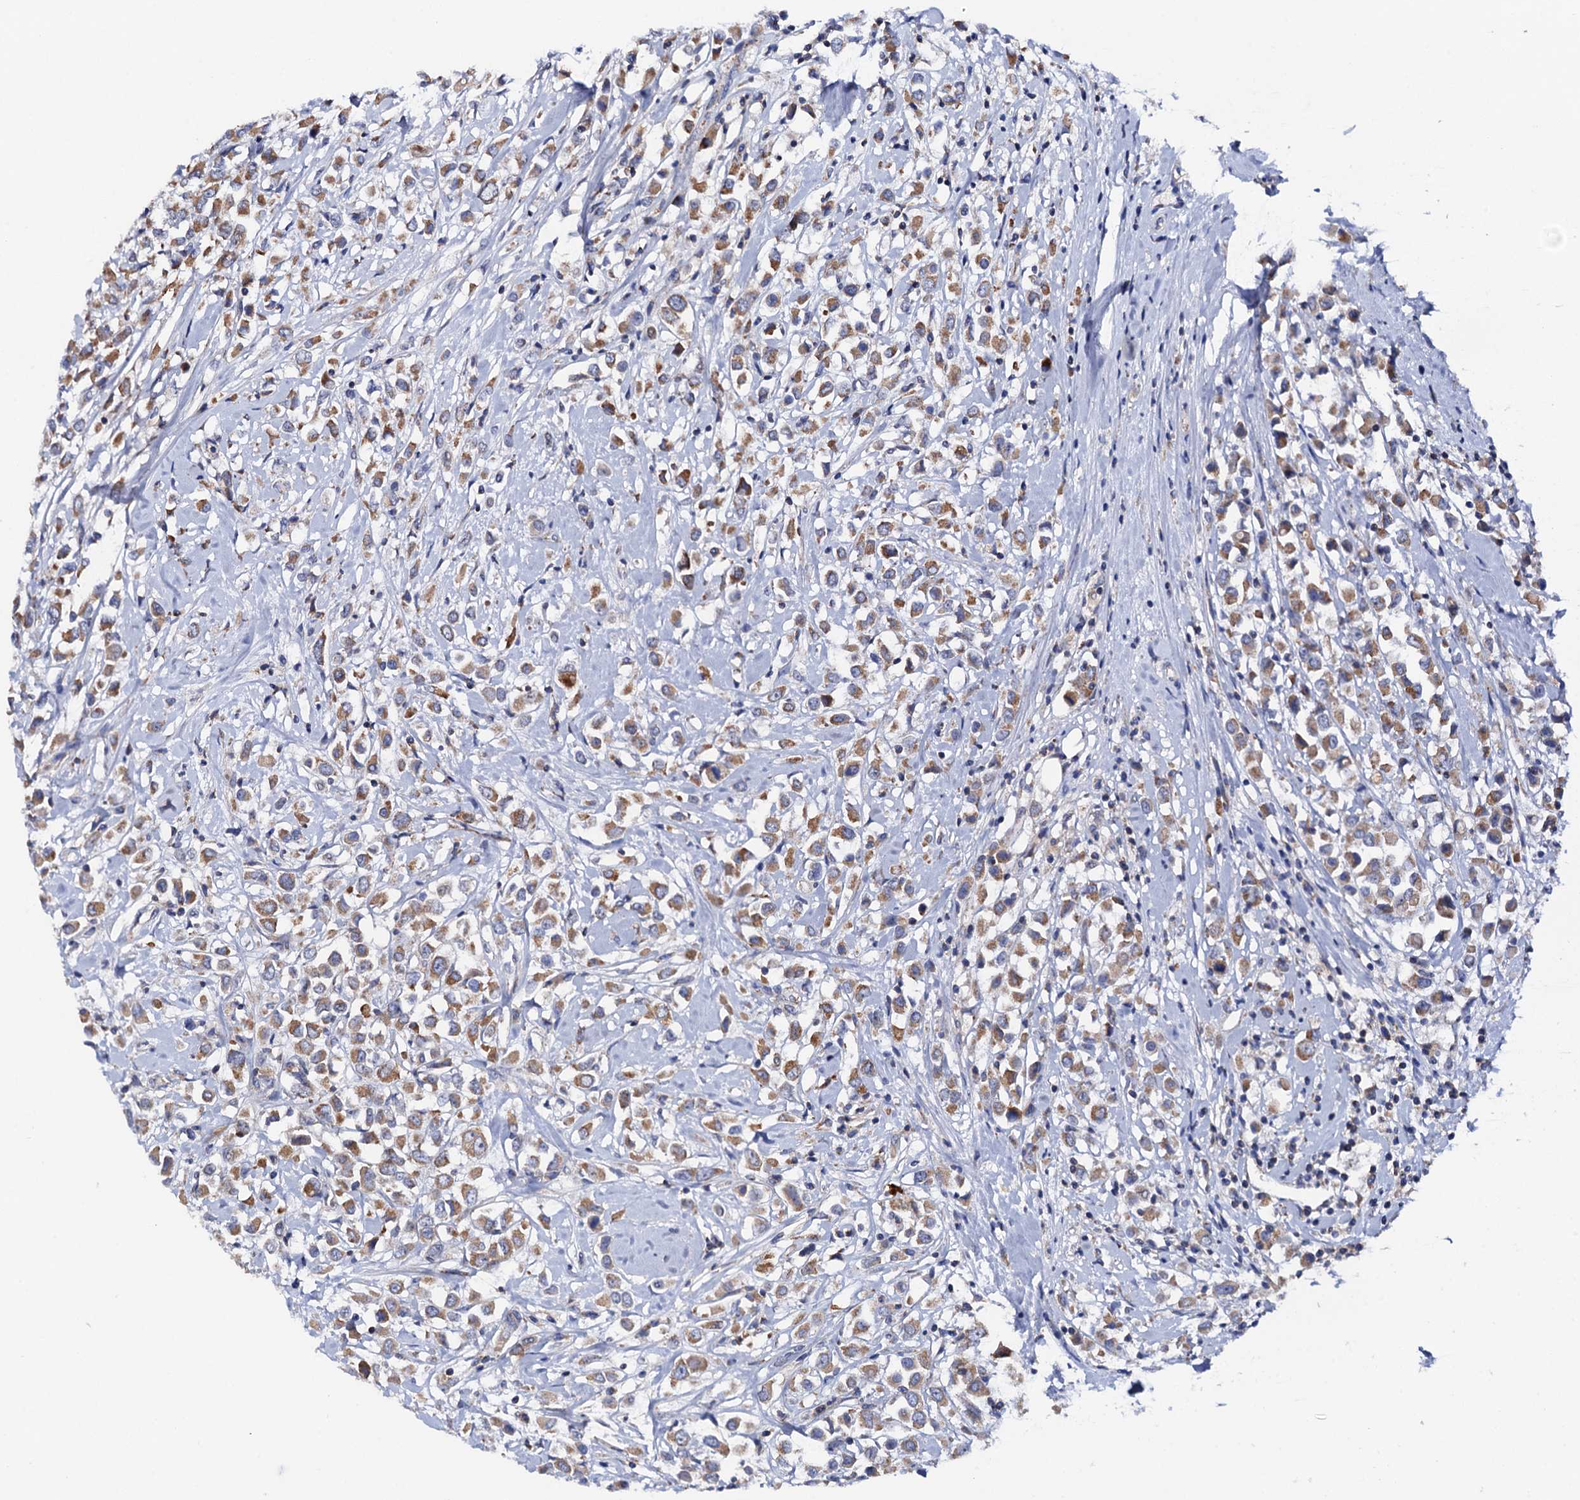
{"staining": {"intensity": "moderate", "quantity": ">75%", "location": "cytoplasmic/membranous"}, "tissue": "breast cancer", "cell_type": "Tumor cells", "image_type": "cancer", "snomed": [{"axis": "morphology", "description": "Duct carcinoma"}, {"axis": "topography", "description": "Breast"}], "caption": "Brown immunohistochemical staining in breast cancer (invasive ductal carcinoma) shows moderate cytoplasmic/membranous expression in approximately >75% of tumor cells. (brown staining indicates protein expression, while blue staining denotes nuclei).", "gene": "MRPL48", "patient": {"sex": "female", "age": 87}}